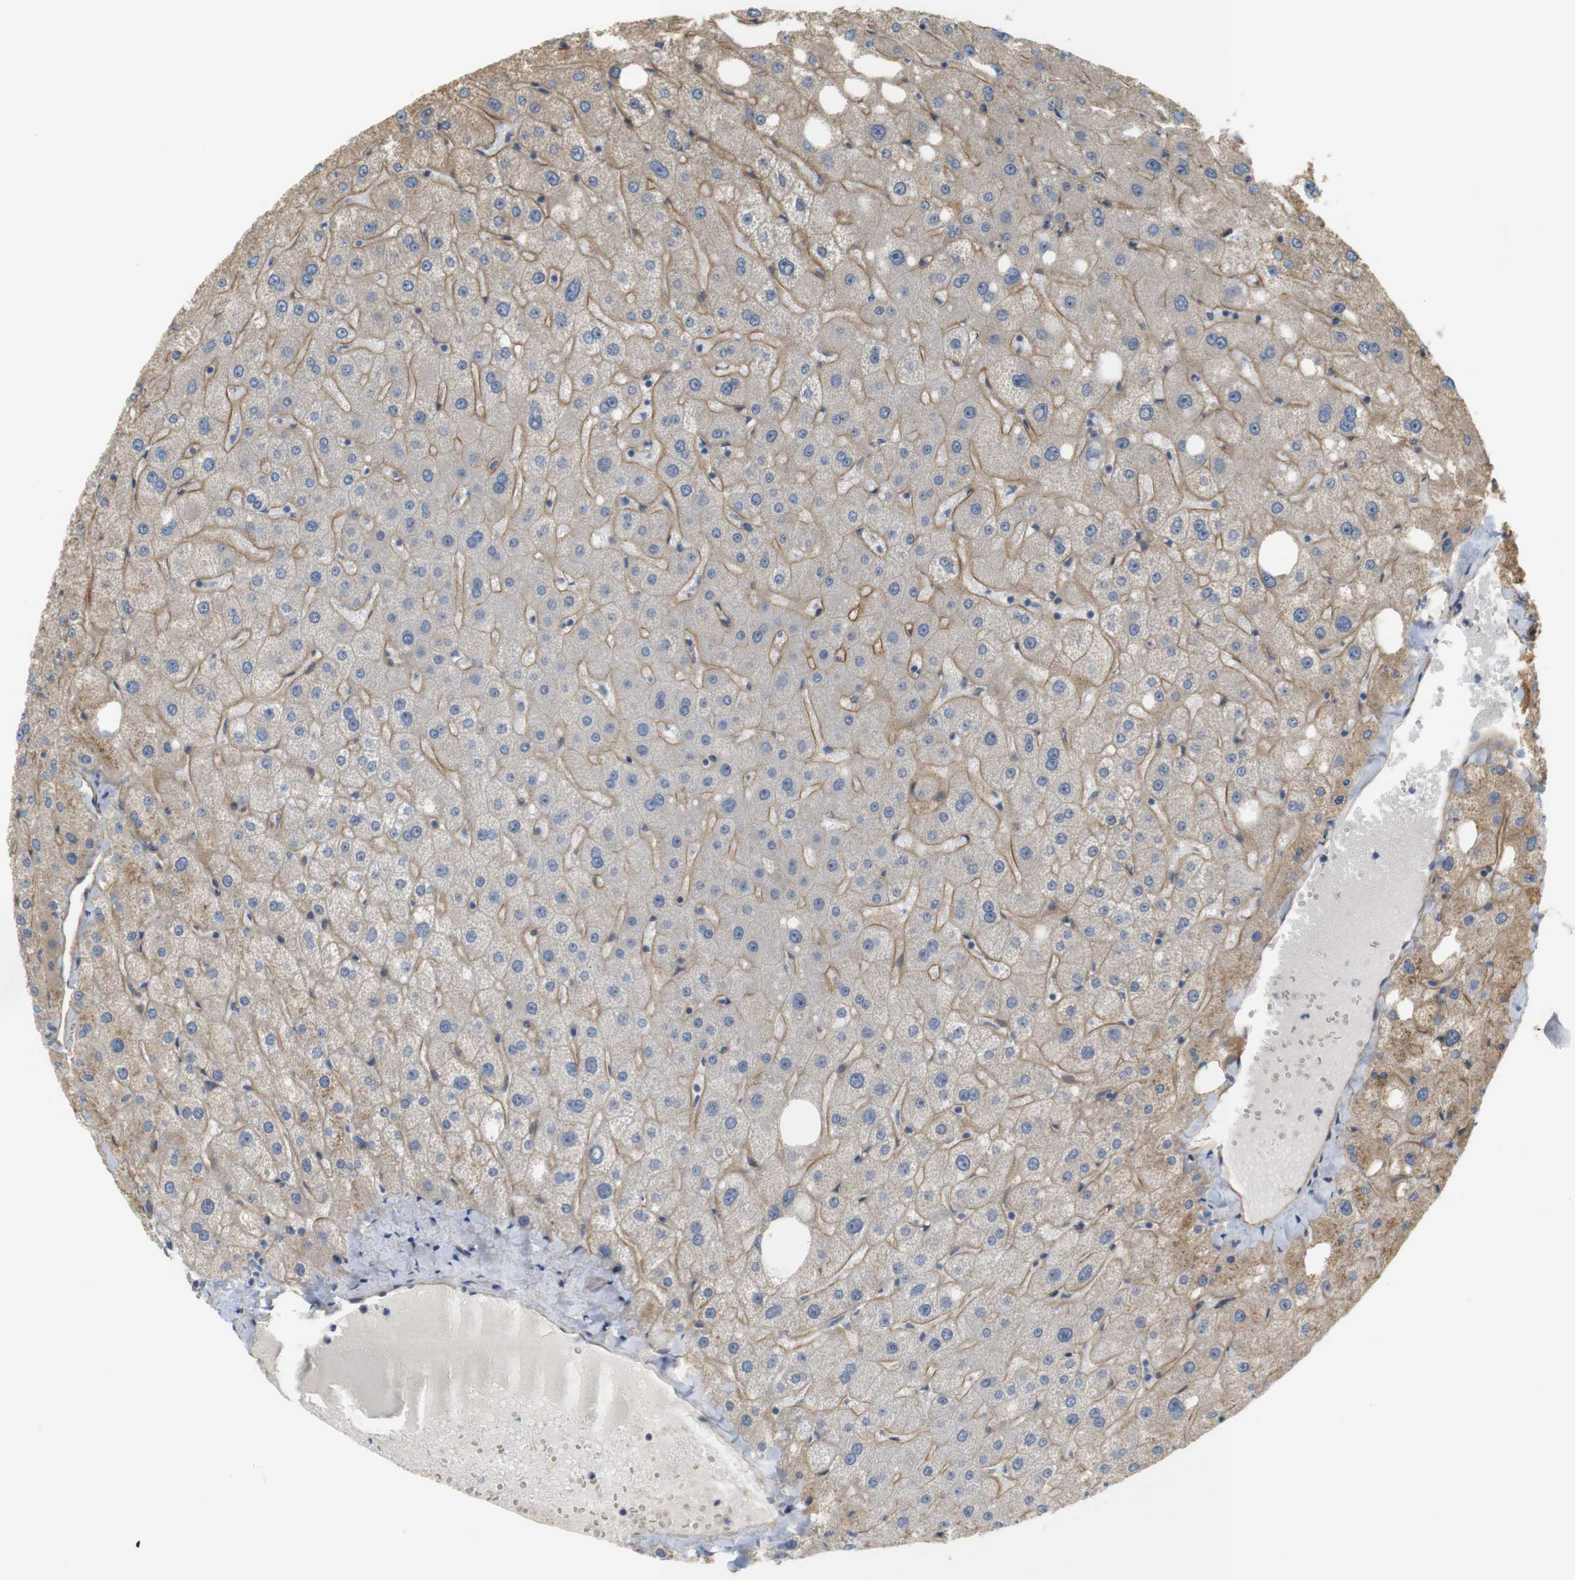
{"staining": {"intensity": "weak", "quantity": "<25%", "location": "cytoplasmic/membranous"}, "tissue": "liver", "cell_type": "Cholangiocytes", "image_type": "normal", "snomed": [{"axis": "morphology", "description": "Normal tissue, NOS"}, {"axis": "topography", "description": "Liver"}], "caption": "Immunohistochemistry image of benign liver stained for a protein (brown), which shows no positivity in cholangiocytes.", "gene": "TSPAN9", "patient": {"sex": "male", "age": 73}}